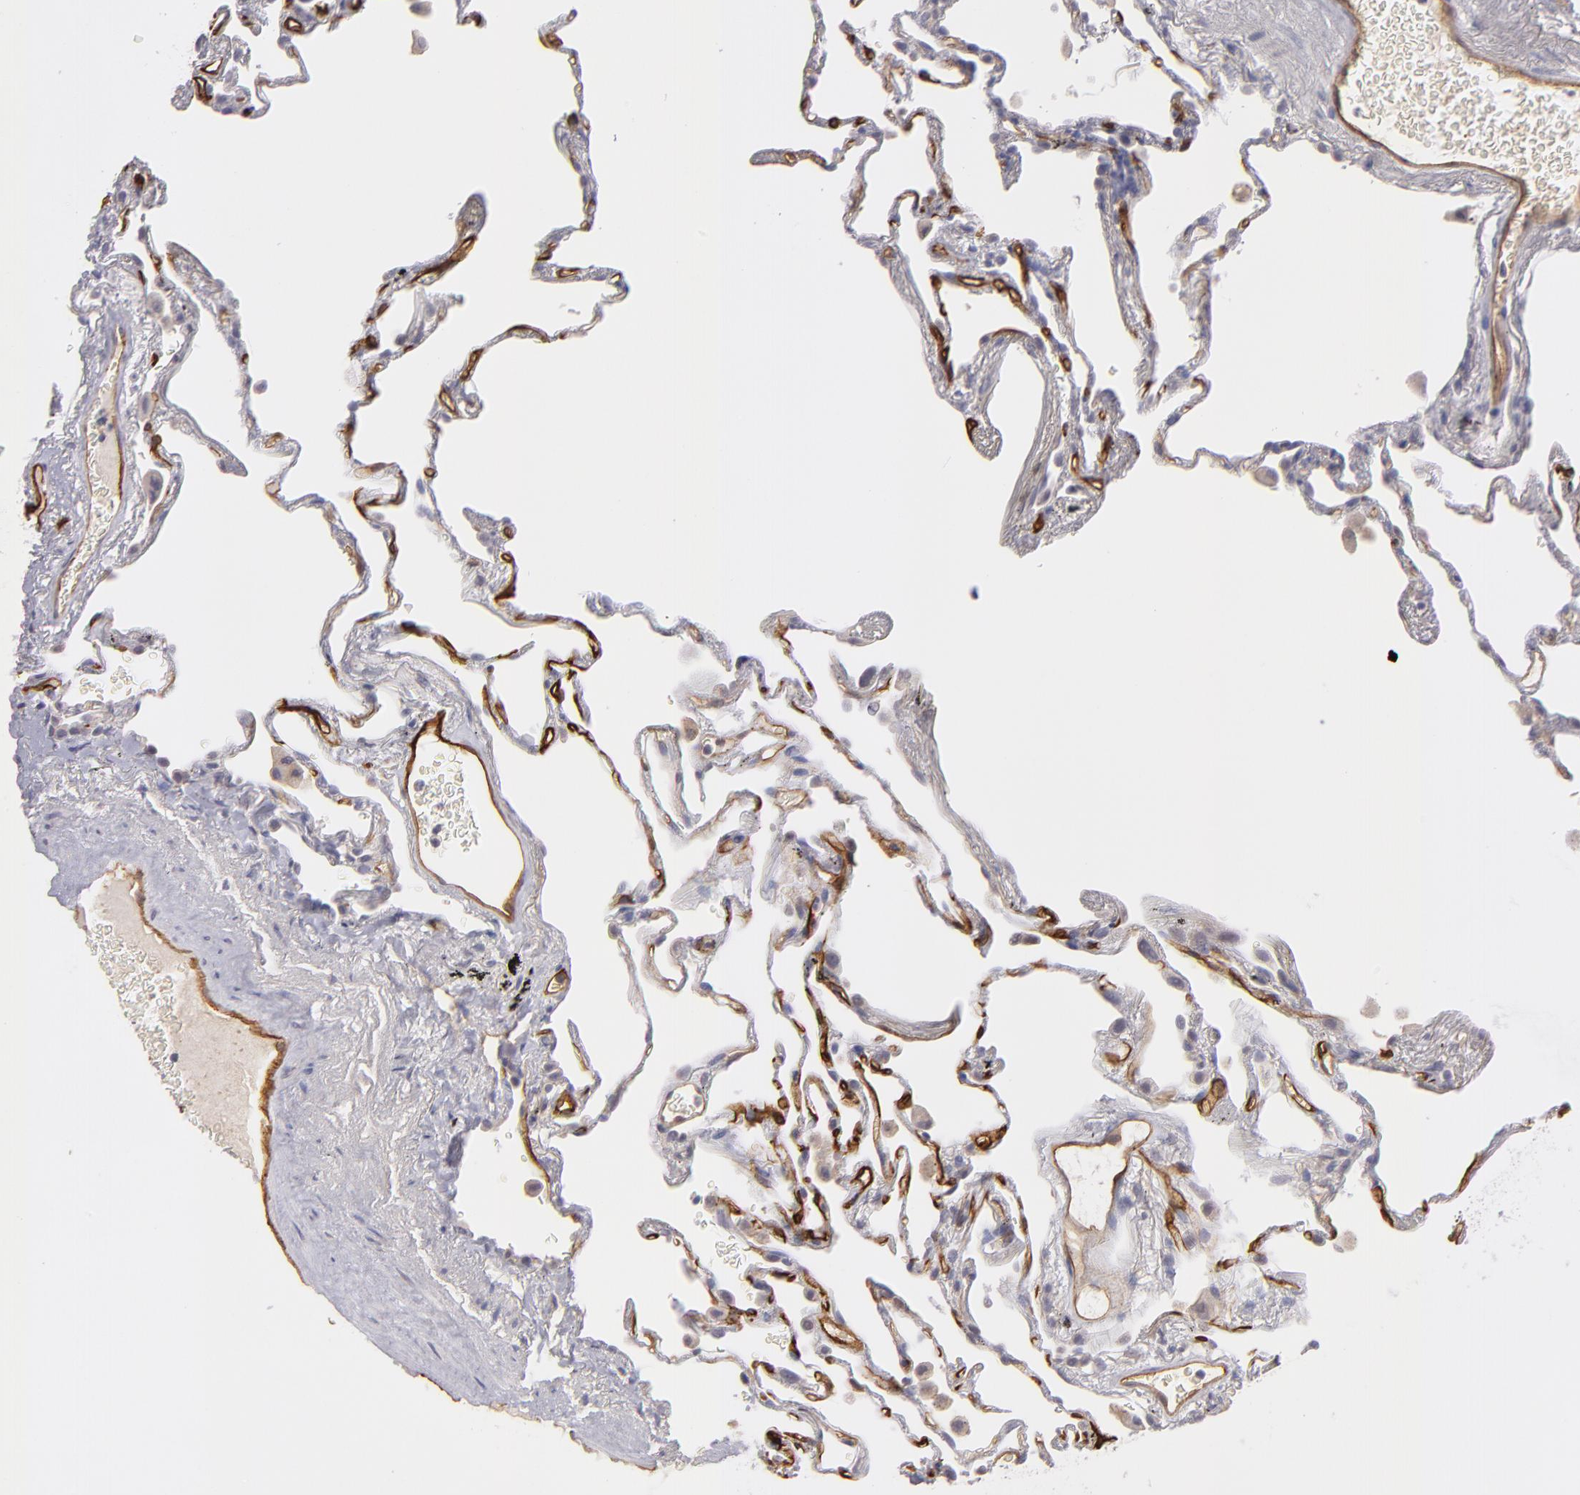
{"staining": {"intensity": "negative", "quantity": "none", "location": "none"}, "tissue": "lung", "cell_type": "Alveolar cells", "image_type": "normal", "snomed": [{"axis": "morphology", "description": "Normal tissue, NOS"}, {"axis": "morphology", "description": "Inflammation, NOS"}, {"axis": "topography", "description": "Lung"}], "caption": "IHC image of unremarkable lung: human lung stained with DAB (3,3'-diaminobenzidine) reveals no significant protein positivity in alveolar cells.", "gene": "THBD", "patient": {"sex": "male", "age": 69}}